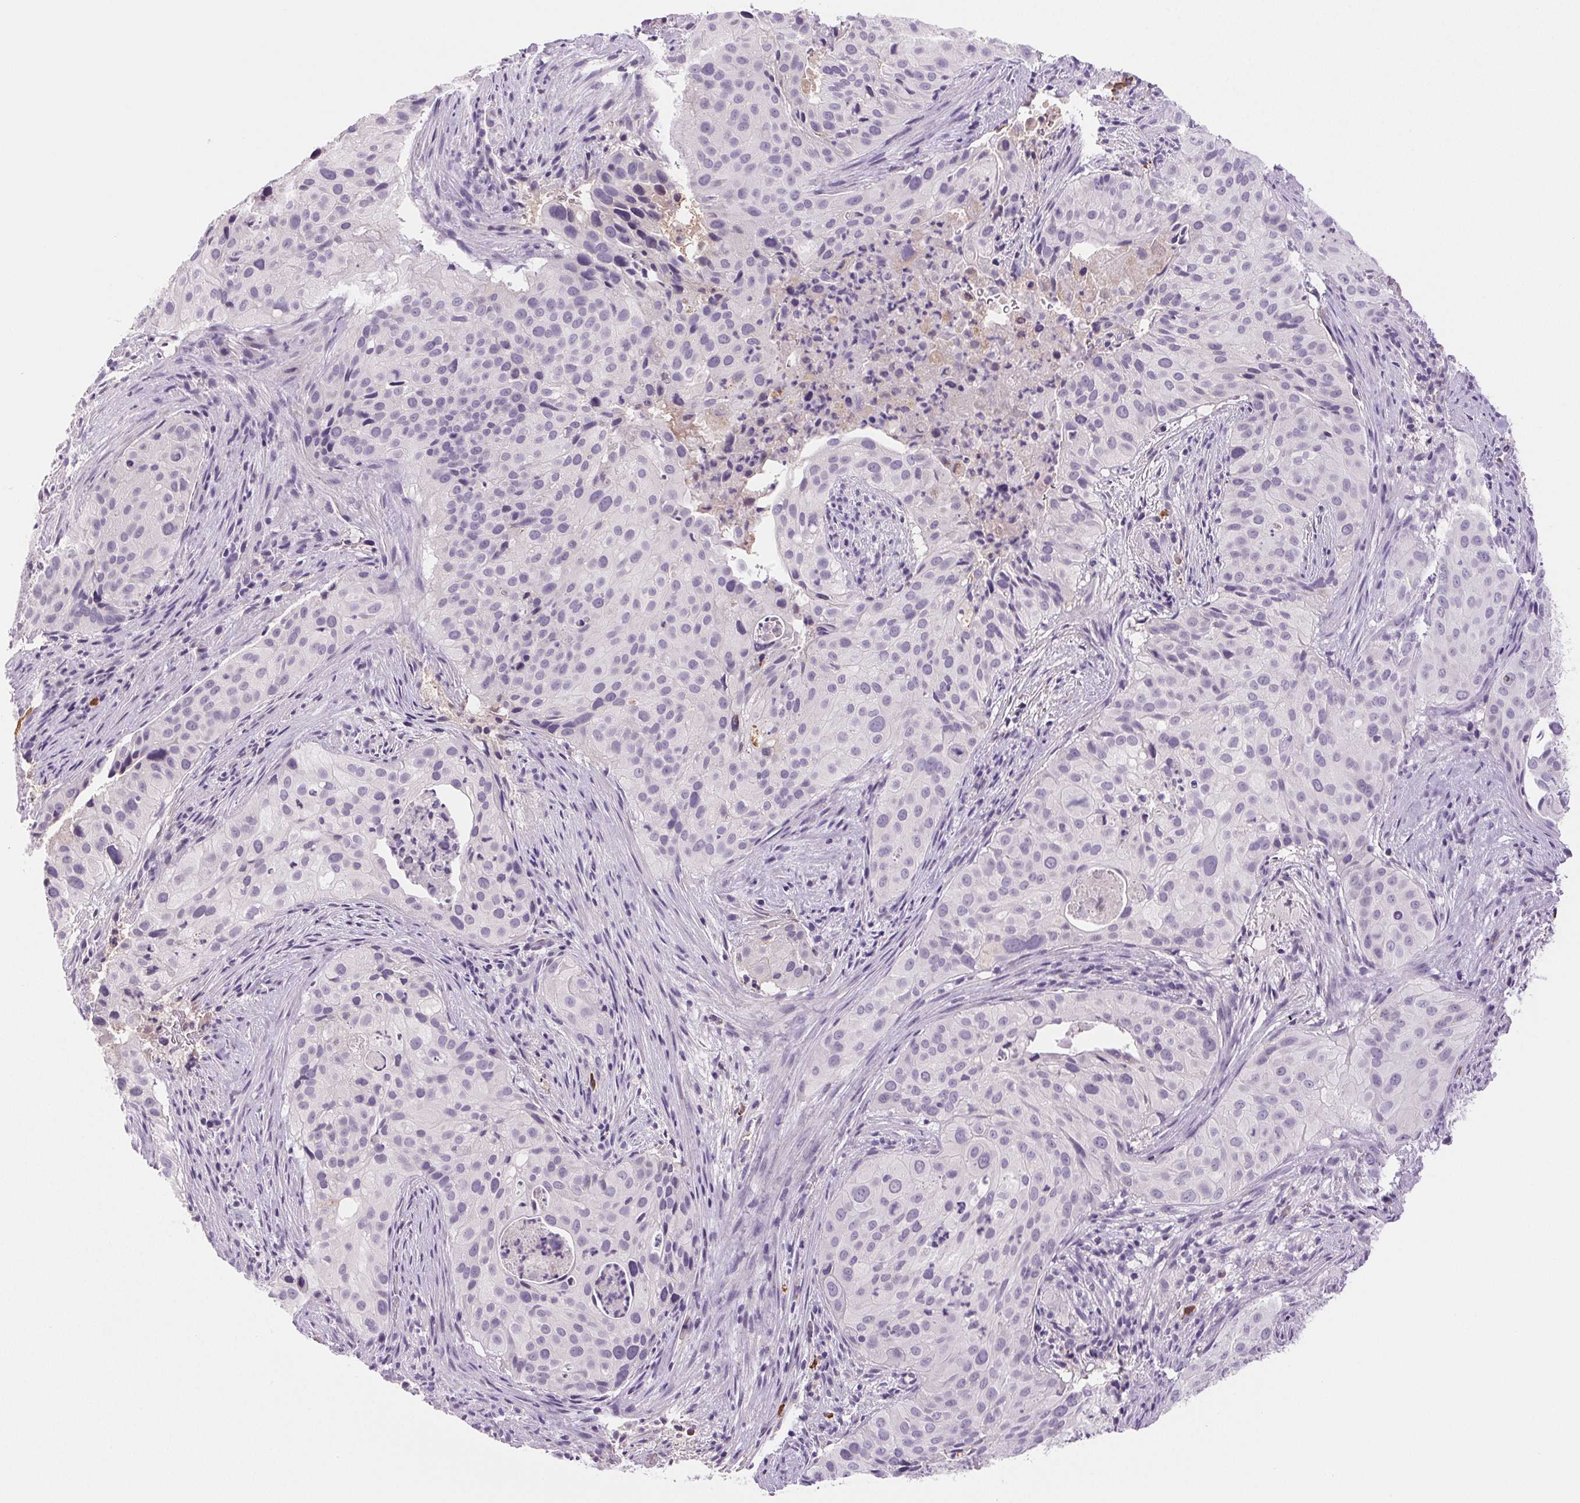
{"staining": {"intensity": "negative", "quantity": "none", "location": "none"}, "tissue": "cervical cancer", "cell_type": "Tumor cells", "image_type": "cancer", "snomed": [{"axis": "morphology", "description": "Squamous cell carcinoma, NOS"}, {"axis": "topography", "description": "Cervix"}], "caption": "The histopathology image demonstrates no staining of tumor cells in cervical cancer.", "gene": "IFIT1B", "patient": {"sex": "female", "age": 38}}